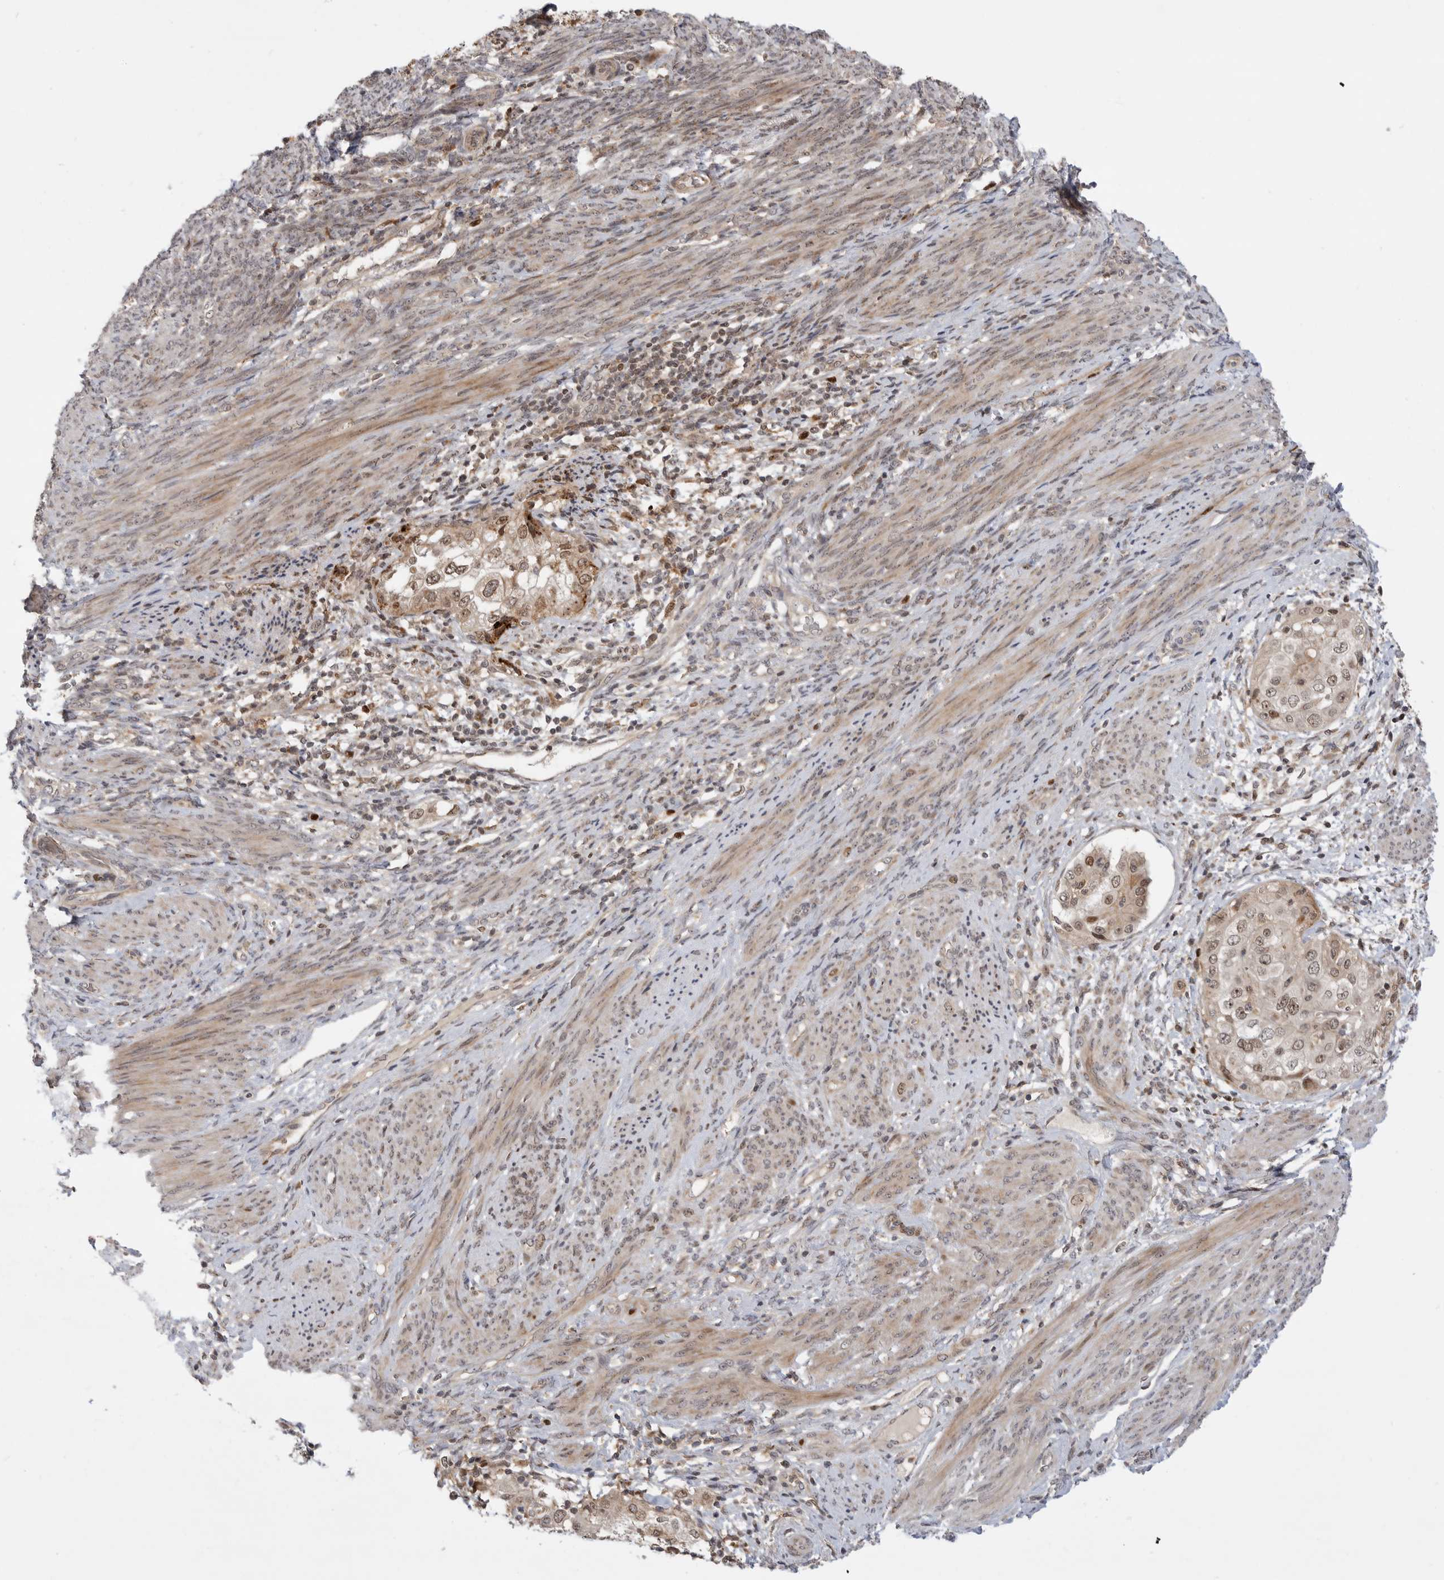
{"staining": {"intensity": "moderate", "quantity": ">75%", "location": "cytoplasmic/membranous,nuclear"}, "tissue": "endometrial cancer", "cell_type": "Tumor cells", "image_type": "cancer", "snomed": [{"axis": "morphology", "description": "Adenocarcinoma, NOS"}, {"axis": "topography", "description": "Endometrium"}], "caption": "Protein expression by immunohistochemistry (IHC) demonstrates moderate cytoplasmic/membranous and nuclear positivity in approximately >75% of tumor cells in endometrial adenocarcinoma.", "gene": "CSNK1G3", "patient": {"sex": "female", "age": 85}}